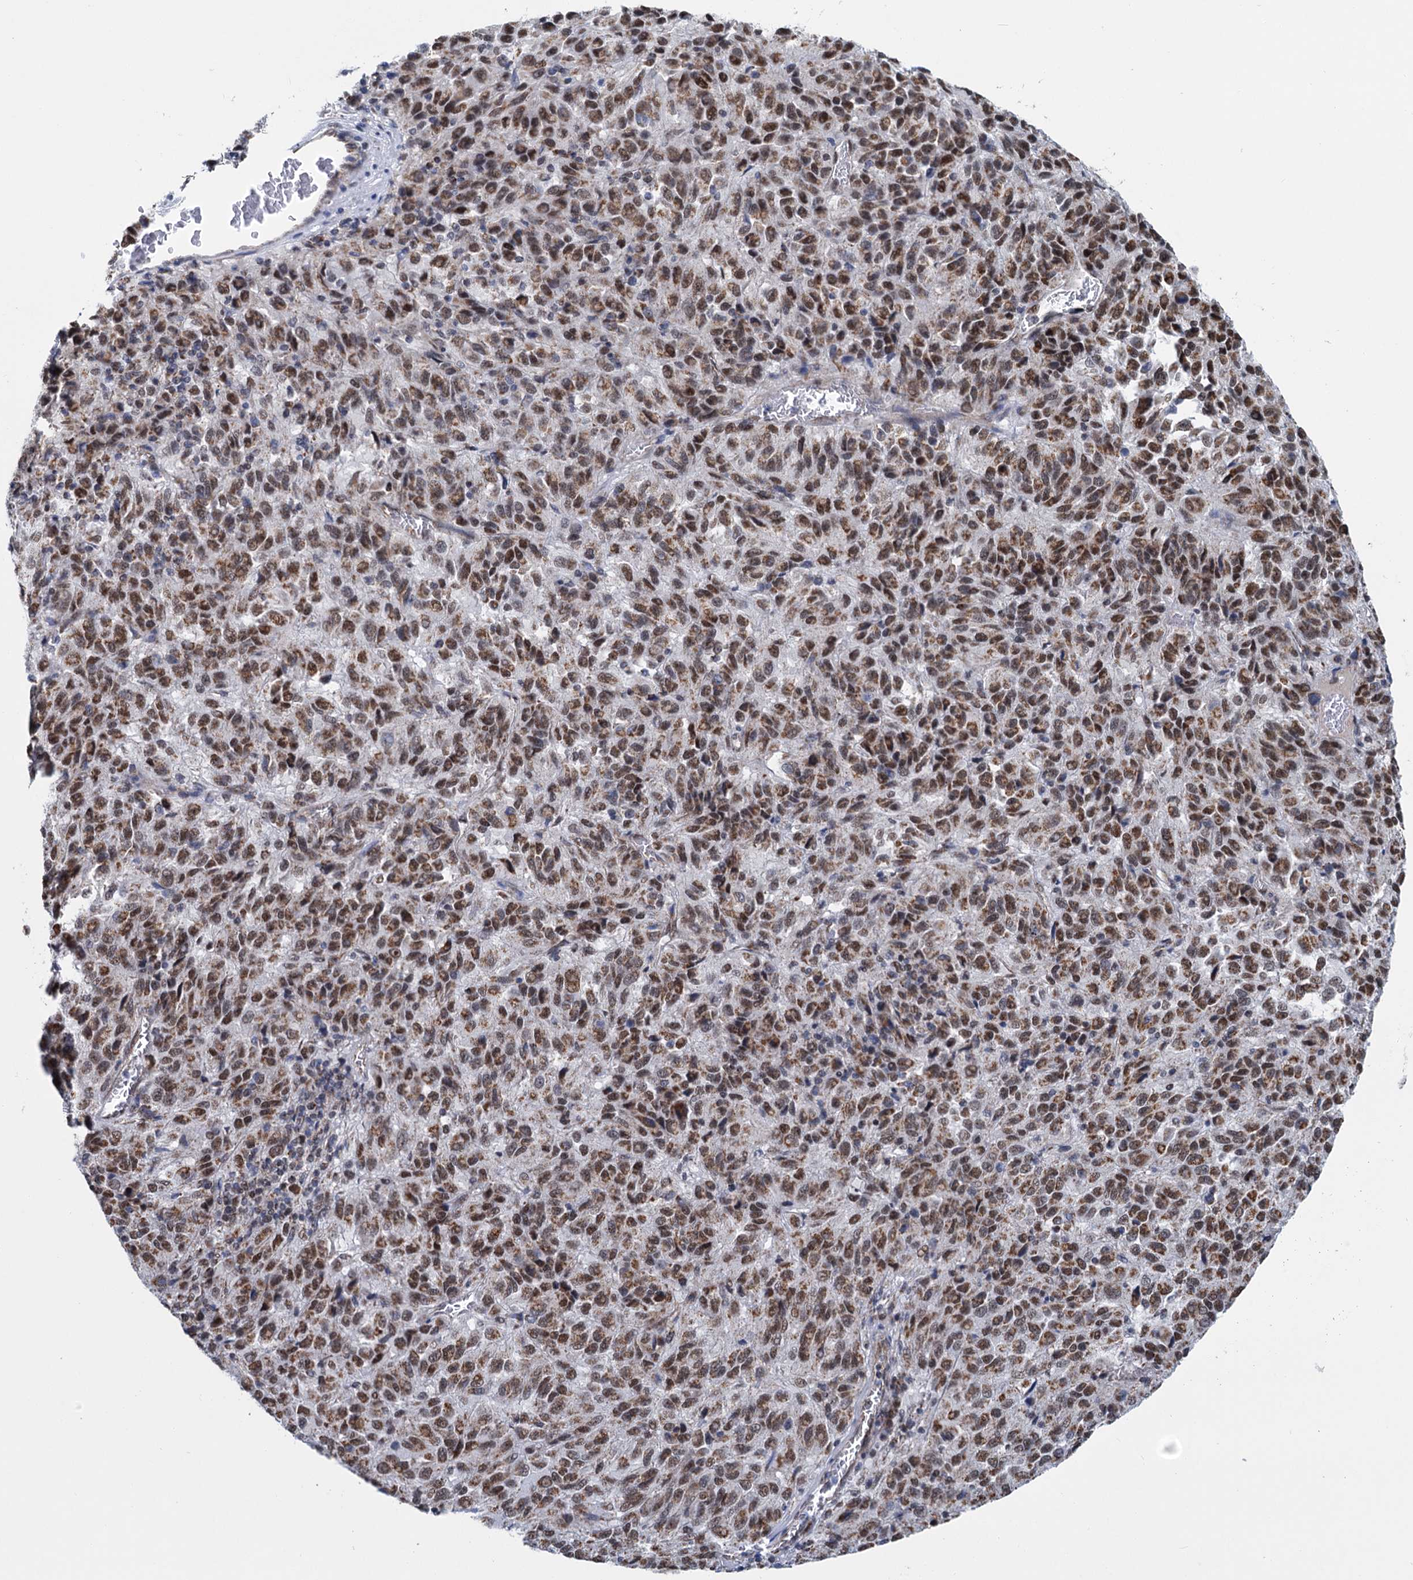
{"staining": {"intensity": "moderate", "quantity": ">75%", "location": "cytoplasmic/membranous,nuclear"}, "tissue": "melanoma", "cell_type": "Tumor cells", "image_type": "cancer", "snomed": [{"axis": "morphology", "description": "Malignant melanoma, Metastatic site"}, {"axis": "topography", "description": "Lung"}], "caption": "A brown stain labels moderate cytoplasmic/membranous and nuclear expression of a protein in melanoma tumor cells.", "gene": "MORN3", "patient": {"sex": "male", "age": 64}}